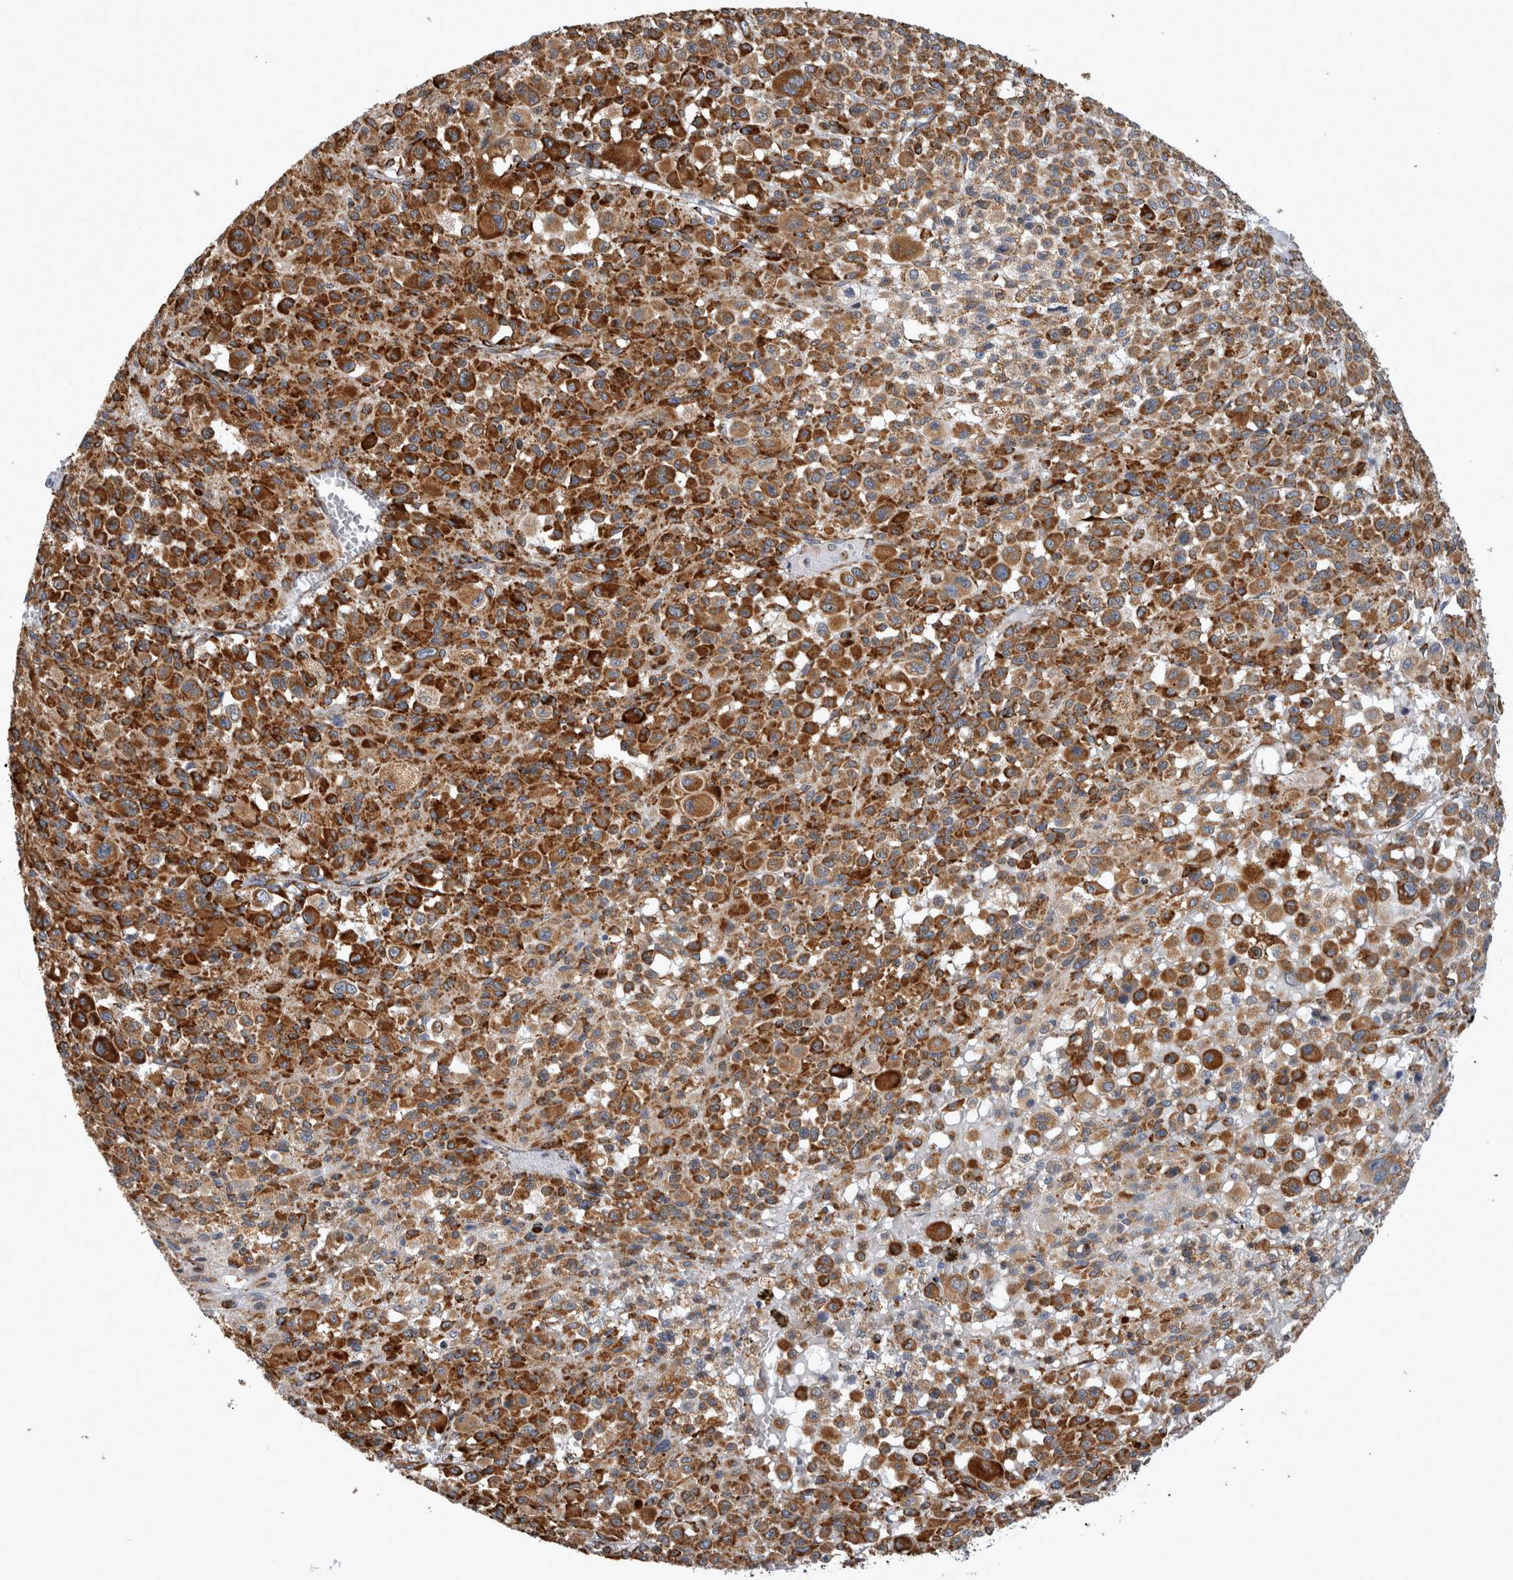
{"staining": {"intensity": "strong", "quantity": ">75%", "location": "cytoplasmic/membranous"}, "tissue": "melanoma", "cell_type": "Tumor cells", "image_type": "cancer", "snomed": [{"axis": "morphology", "description": "Malignant melanoma, Metastatic site"}, {"axis": "topography", "description": "Skin"}], "caption": "DAB (3,3'-diaminobenzidine) immunohistochemical staining of human malignant melanoma (metastatic site) shows strong cytoplasmic/membranous protein positivity in about >75% of tumor cells. (DAB = brown stain, brightfield microscopy at high magnification).", "gene": "FHIP2B", "patient": {"sex": "female", "age": 74}}